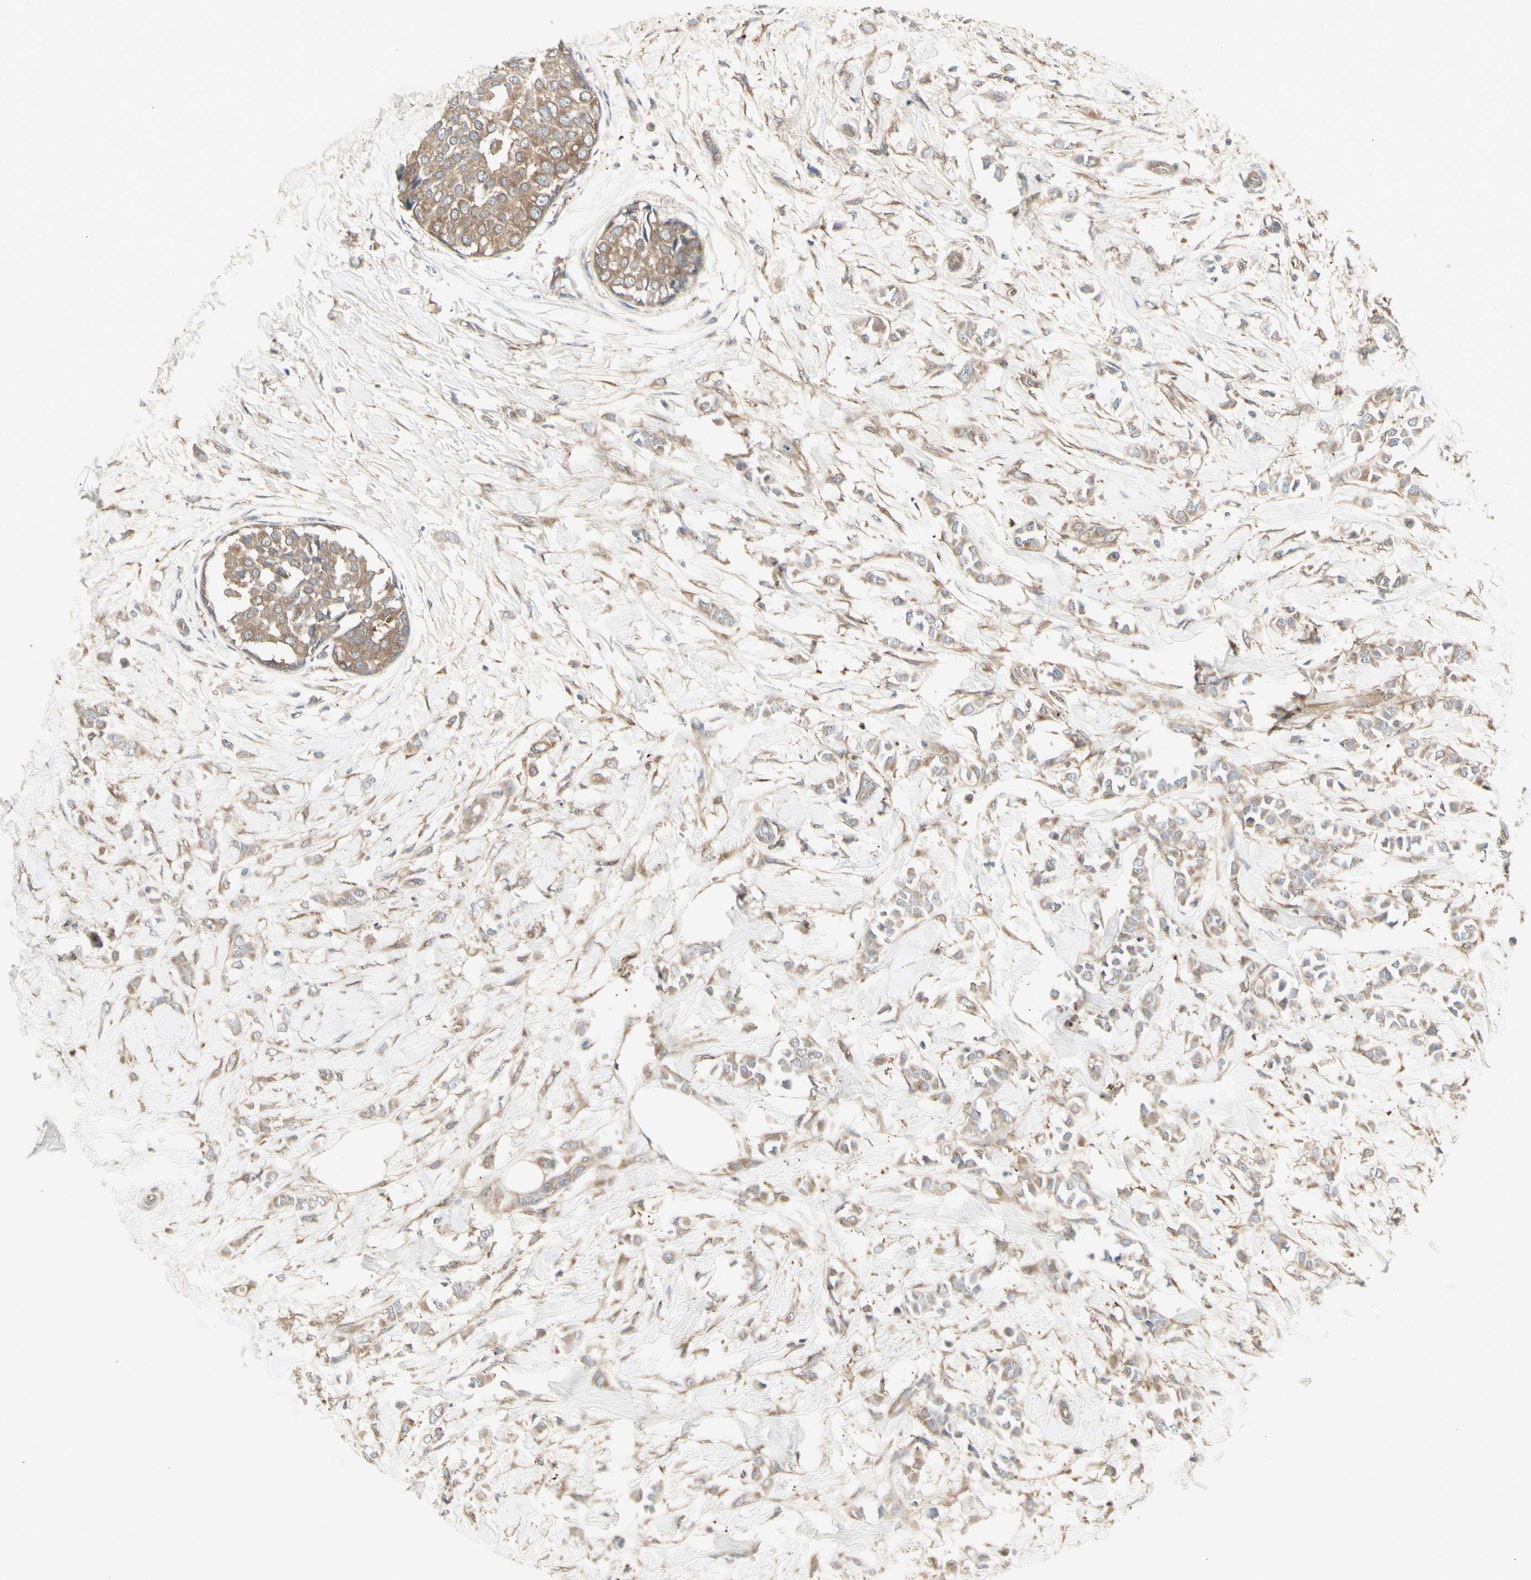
{"staining": {"intensity": "moderate", "quantity": ">75%", "location": "cytoplasmic/membranous"}, "tissue": "breast cancer", "cell_type": "Tumor cells", "image_type": "cancer", "snomed": [{"axis": "morphology", "description": "Lobular carcinoma, in situ"}, {"axis": "morphology", "description": "Lobular carcinoma"}, {"axis": "topography", "description": "Breast"}], "caption": "Immunohistochemical staining of human breast lobular carcinoma in situ reveals moderate cytoplasmic/membranous protein staining in approximately >75% of tumor cells.", "gene": "CHURC1-FNTB", "patient": {"sex": "female", "age": 41}}